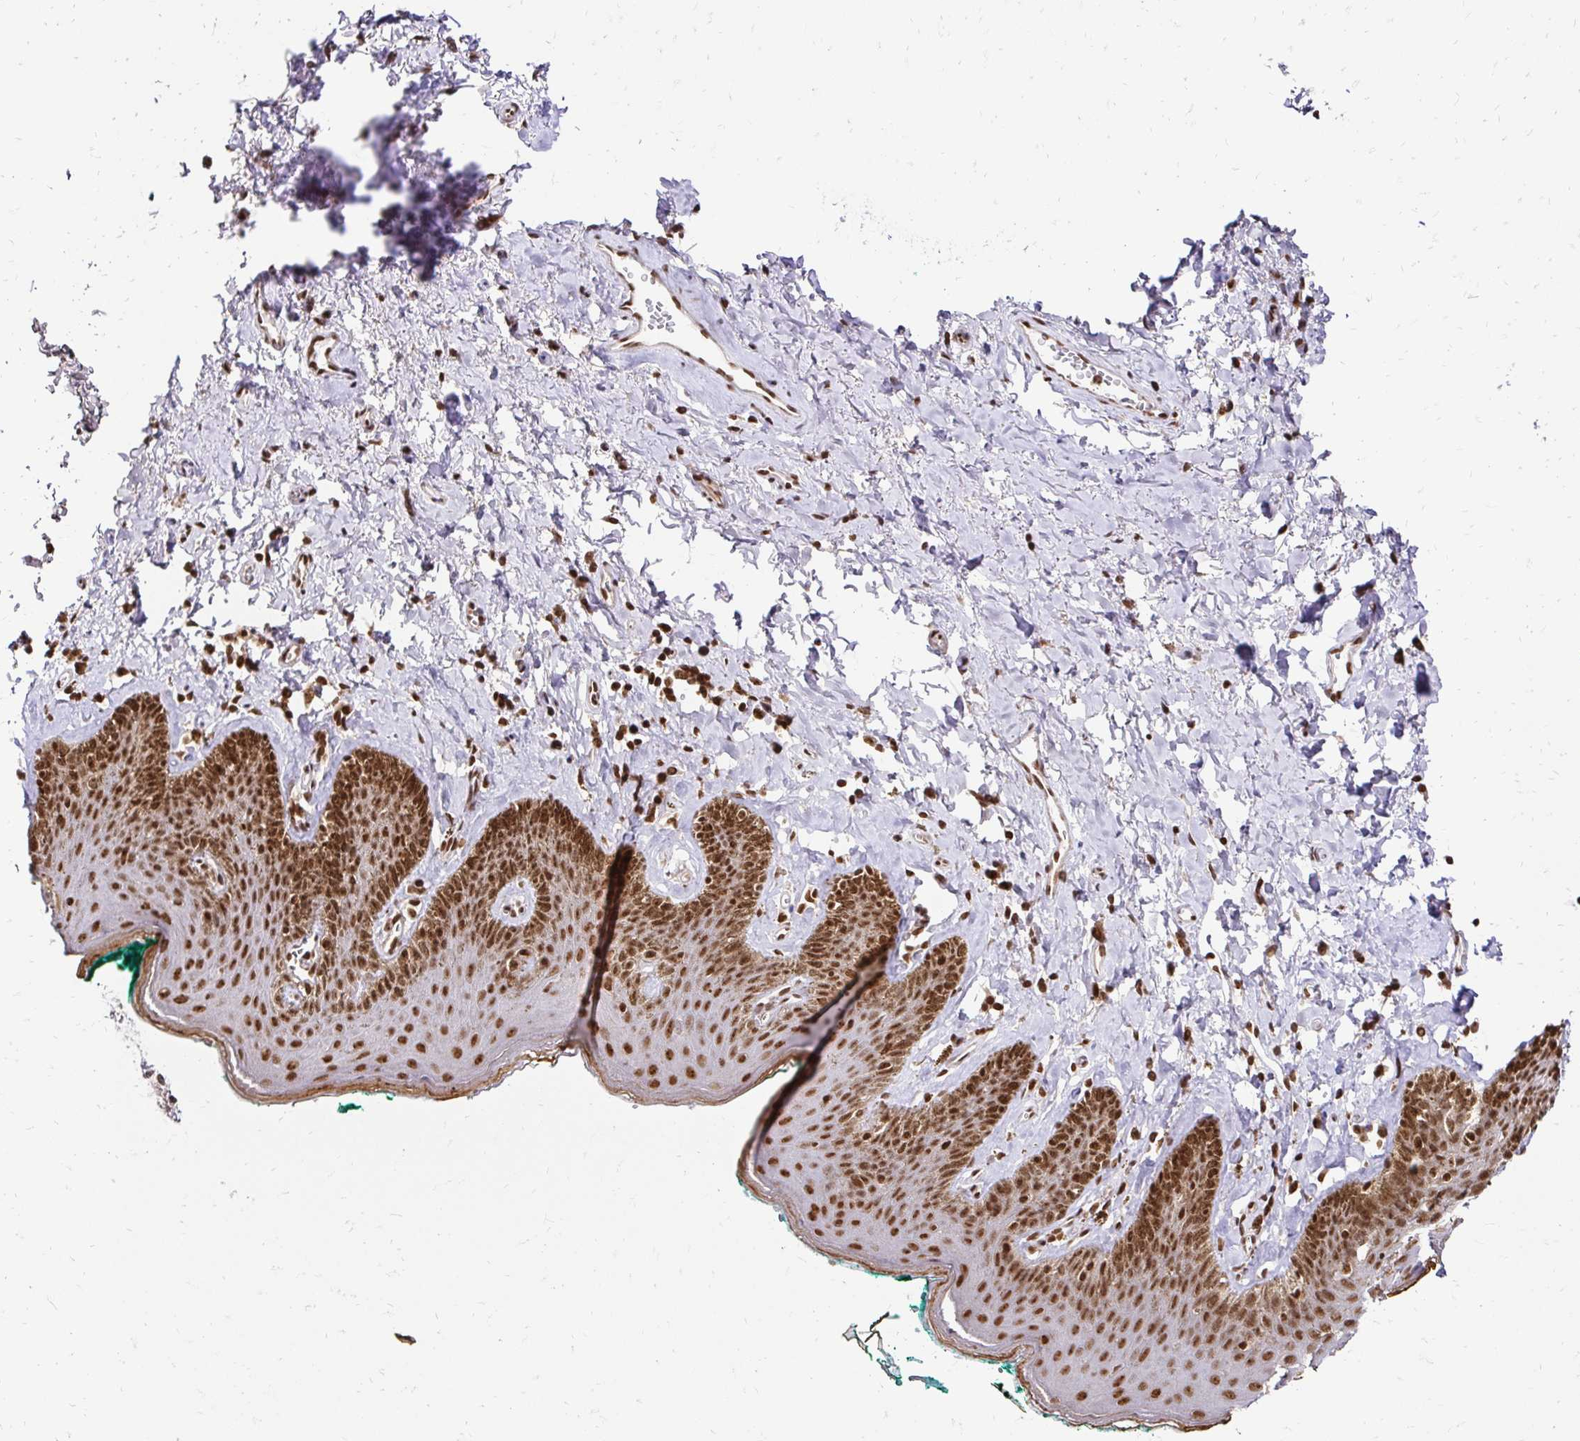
{"staining": {"intensity": "strong", "quantity": ">75%", "location": "nuclear"}, "tissue": "skin", "cell_type": "Epidermal cells", "image_type": "normal", "snomed": [{"axis": "morphology", "description": "Normal tissue, NOS"}, {"axis": "topography", "description": "Vulva"}, {"axis": "topography", "description": "Peripheral nerve tissue"}], "caption": "Brown immunohistochemical staining in unremarkable human skin shows strong nuclear expression in about >75% of epidermal cells. (DAB IHC, brown staining for protein, blue staining for nuclei).", "gene": "GLYR1", "patient": {"sex": "female", "age": 66}}